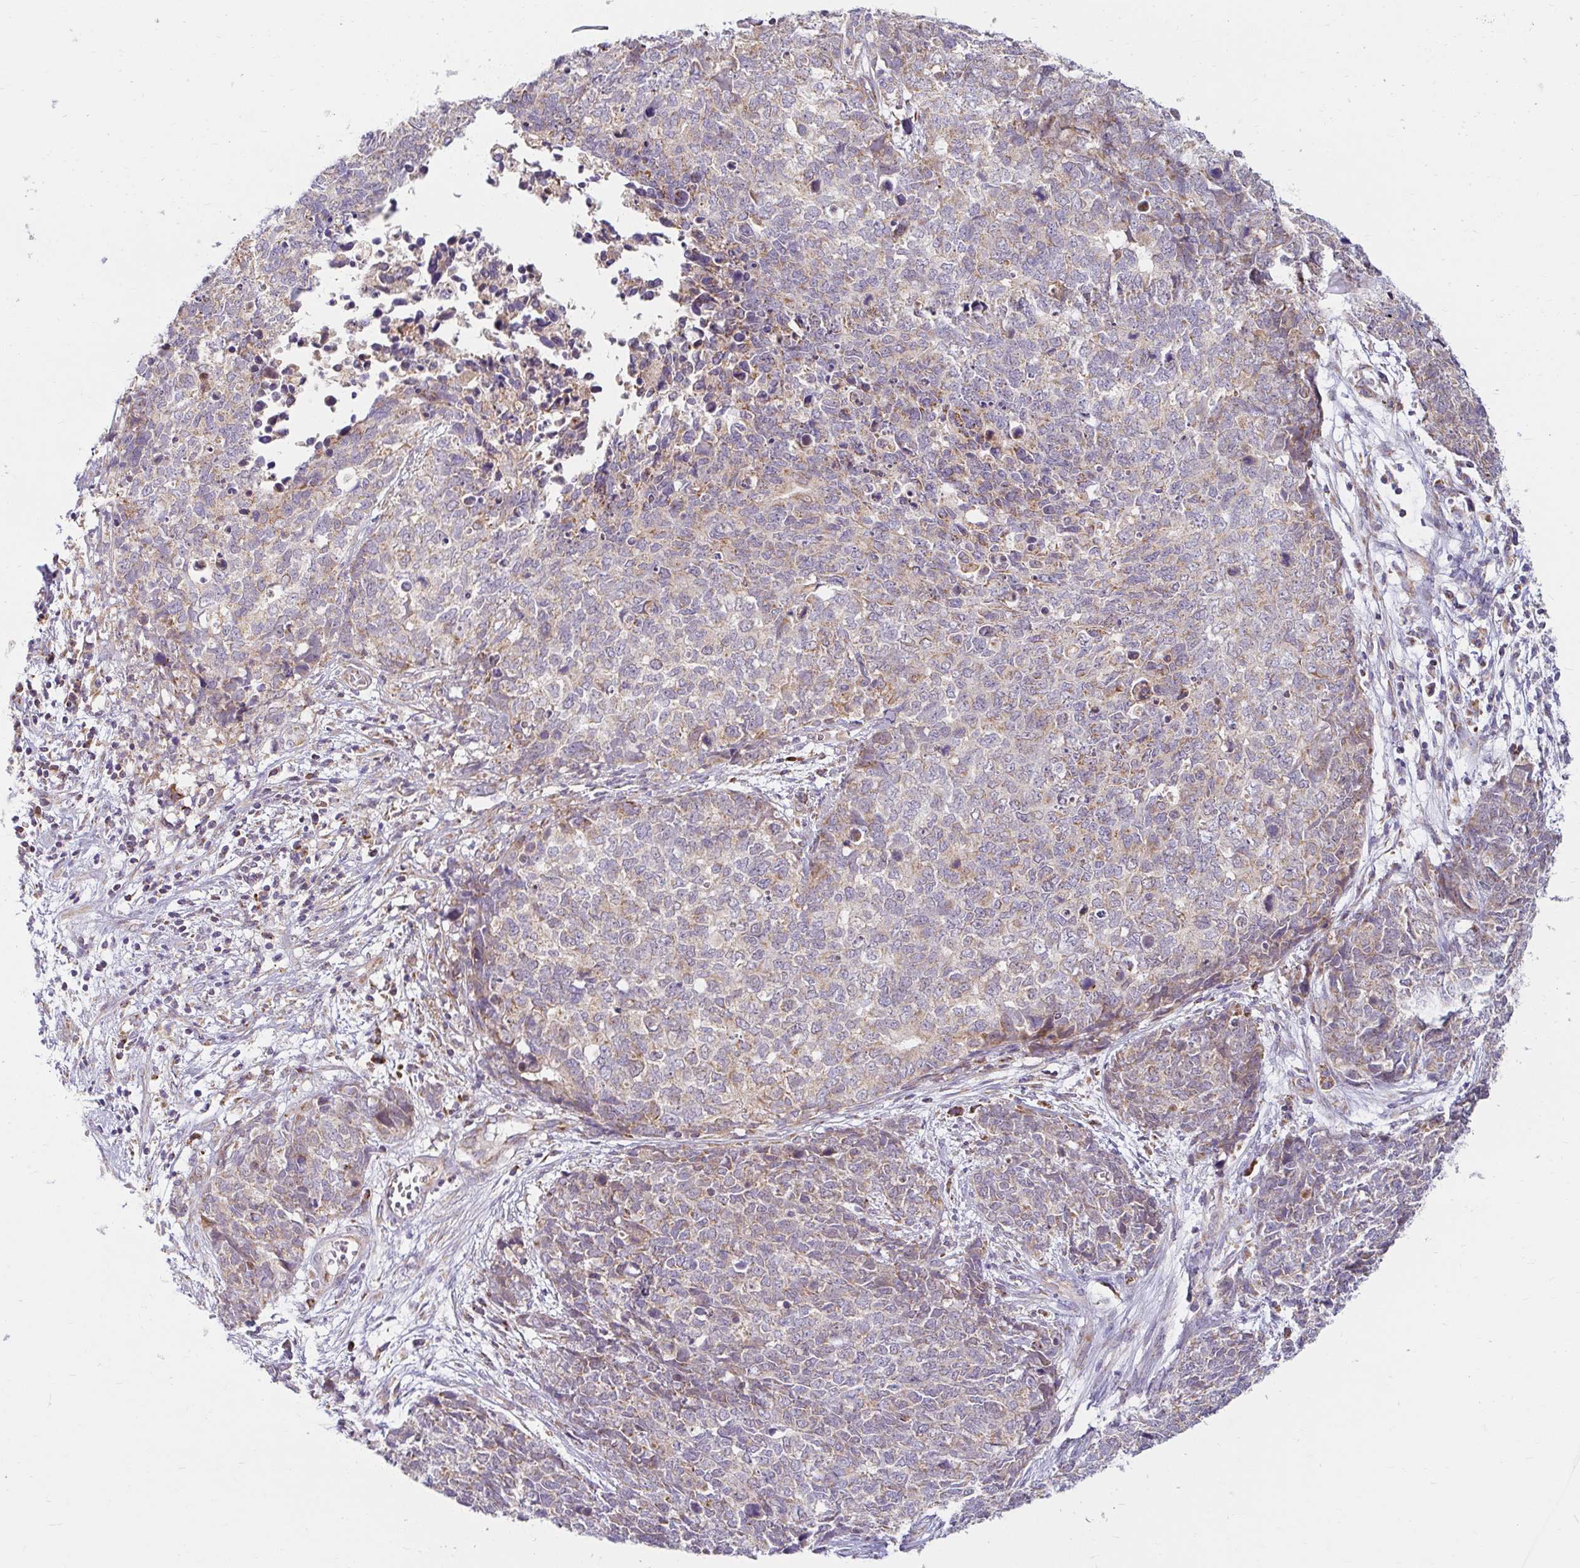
{"staining": {"intensity": "weak", "quantity": "25%-75%", "location": "cytoplasmic/membranous"}, "tissue": "cervical cancer", "cell_type": "Tumor cells", "image_type": "cancer", "snomed": [{"axis": "morphology", "description": "Adenocarcinoma, NOS"}, {"axis": "topography", "description": "Cervix"}], "caption": "High-magnification brightfield microscopy of cervical cancer stained with DAB (3,3'-diaminobenzidine) (brown) and counterstained with hematoxylin (blue). tumor cells exhibit weak cytoplasmic/membranous positivity is identified in approximately25%-75% of cells. (Stains: DAB in brown, nuclei in blue, Microscopy: brightfield microscopy at high magnification).", "gene": "SKP2", "patient": {"sex": "female", "age": 63}}